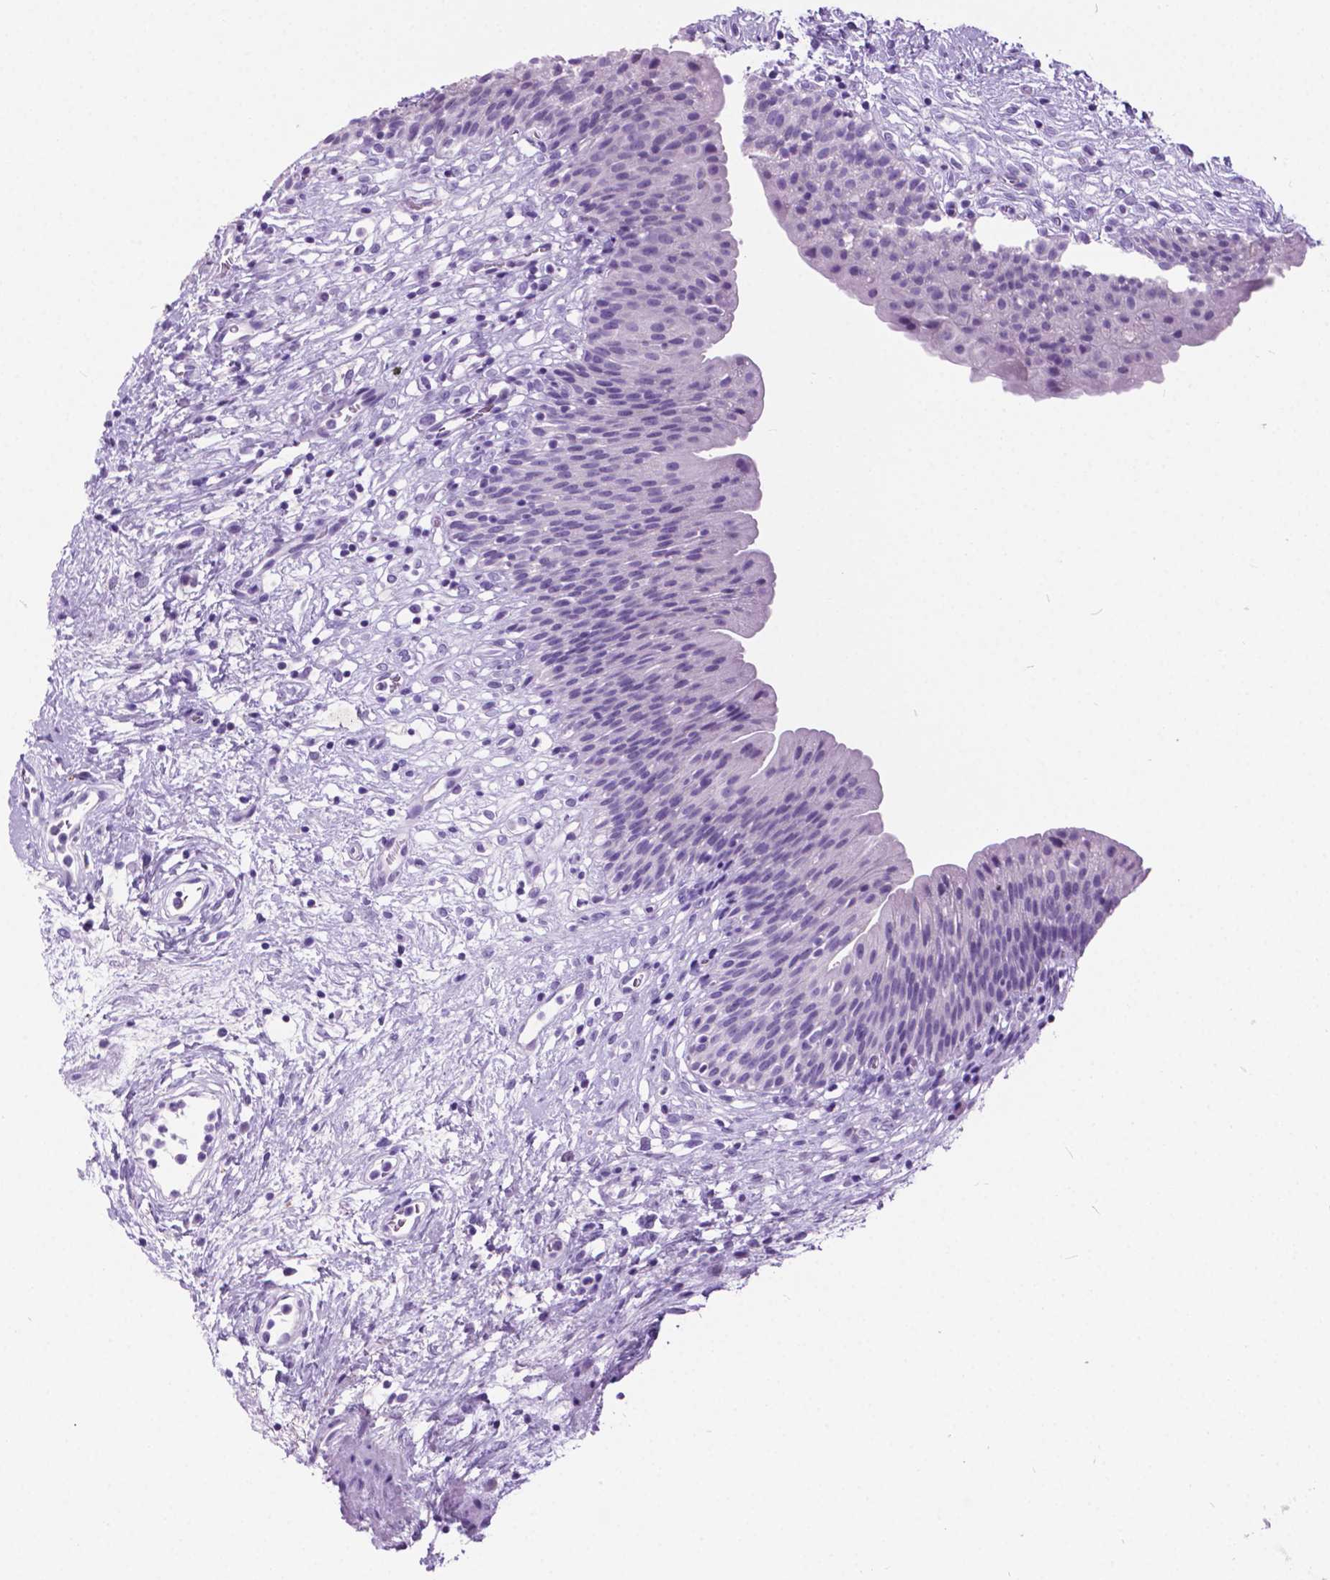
{"staining": {"intensity": "negative", "quantity": "none", "location": "none"}, "tissue": "urinary bladder", "cell_type": "Urothelial cells", "image_type": "normal", "snomed": [{"axis": "morphology", "description": "Normal tissue, NOS"}, {"axis": "topography", "description": "Urinary bladder"}], "caption": "Unremarkable urinary bladder was stained to show a protein in brown. There is no significant positivity in urothelial cells. (DAB (3,3'-diaminobenzidine) immunohistochemistry (IHC) visualized using brightfield microscopy, high magnification).", "gene": "ARMS2", "patient": {"sex": "male", "age": 76}}